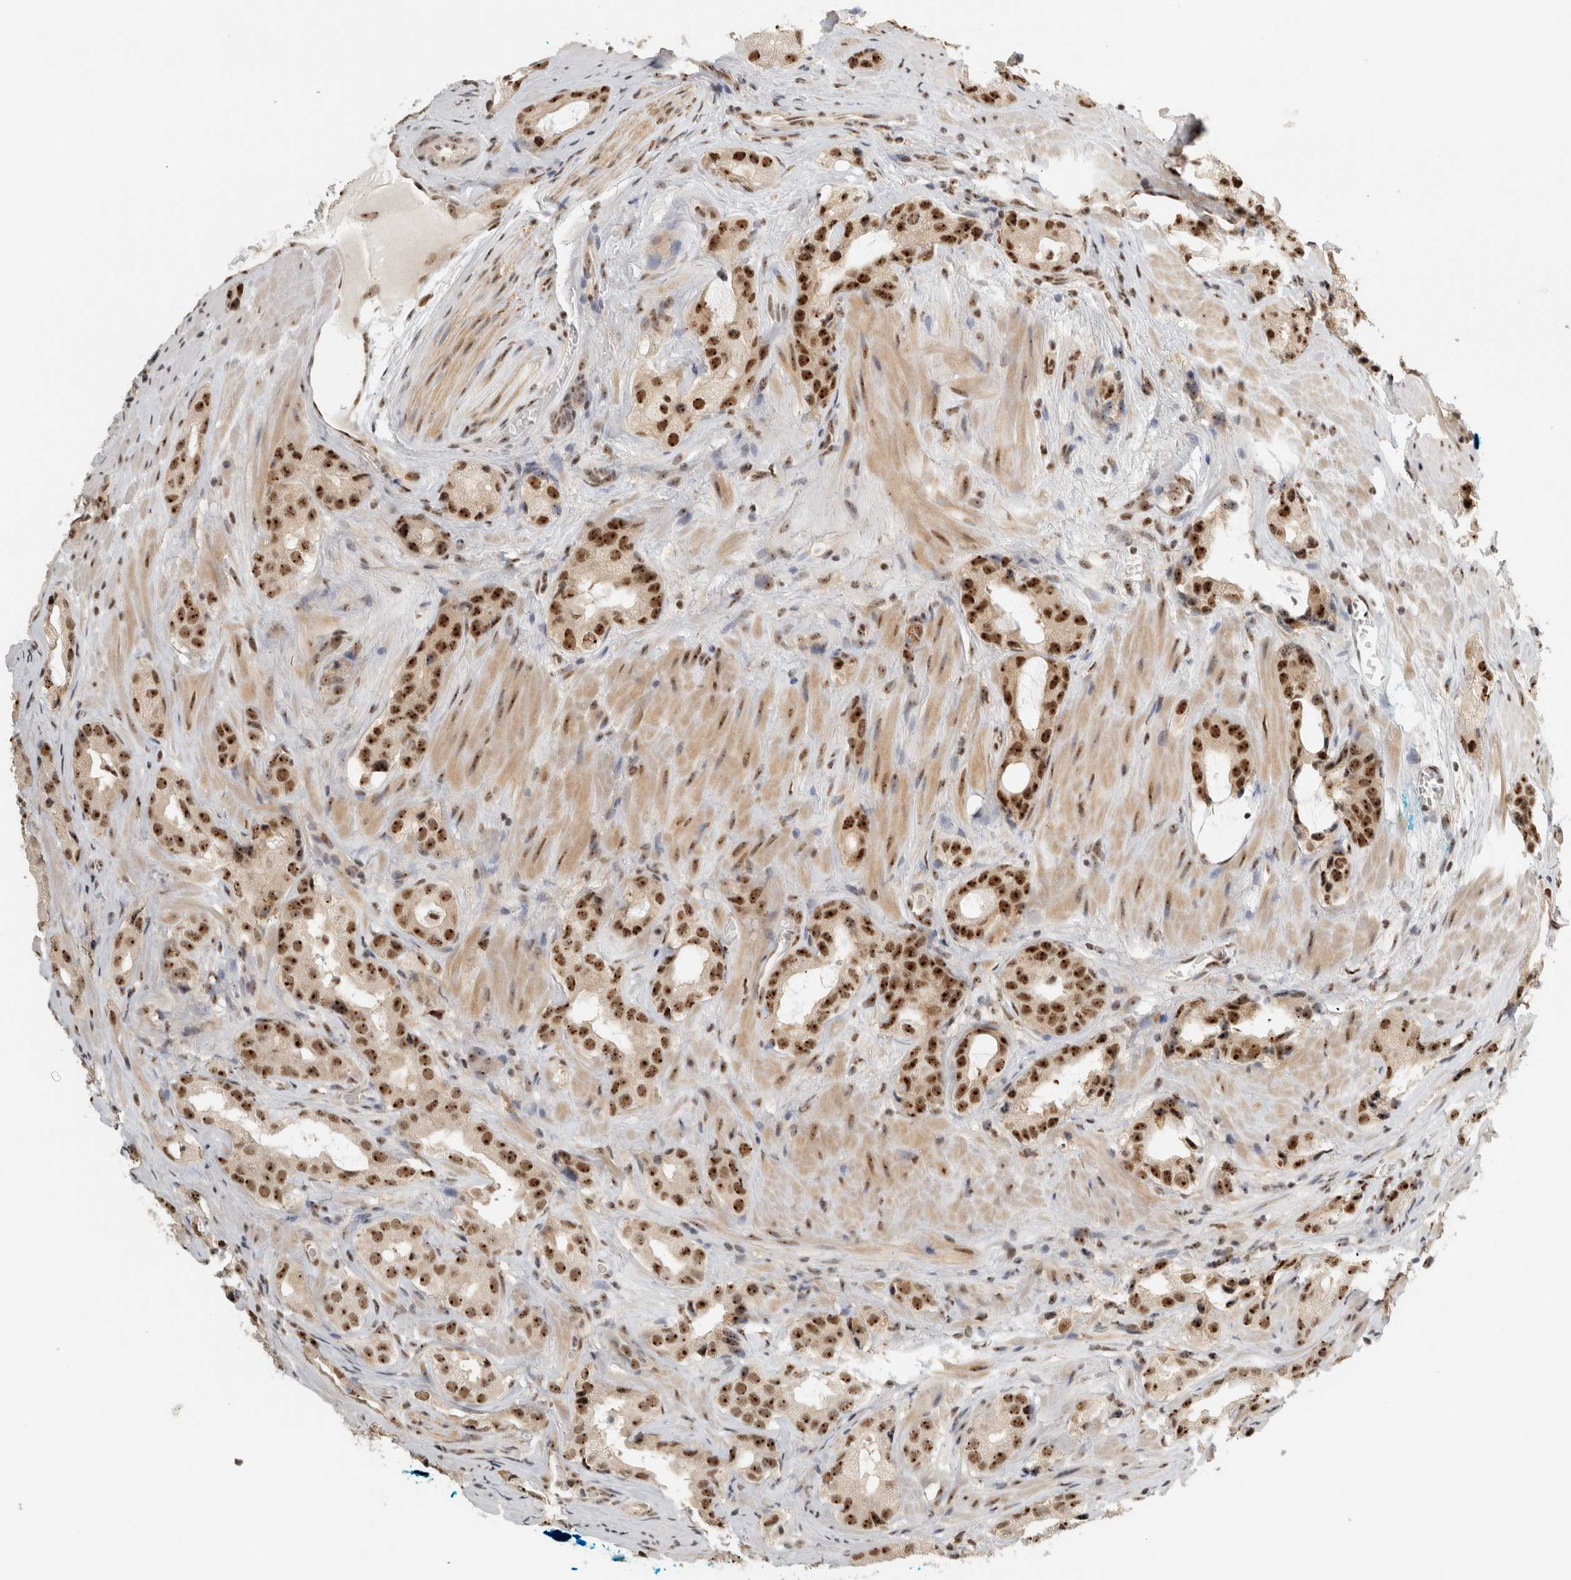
{"staining": {"intensity": "strong", "quantity": ">75%", "location": "nuclear"}, "tissue": "prostate cancer", "cell_type": "Tumor cells", "image_type": "cancer", "snomed": [{"axis": "morphology", "description": "Adenocarcinoma, High grade"}, {"axis": "topography", "description": "Prostate"}], "caption": "Prostate high-grade adenocarcinoma tissue reveals strong nuclear positivity in about >75% of tumor cells", "gene": "EBNA1BP2", "patient": {"sex": "male", "age": 63}}